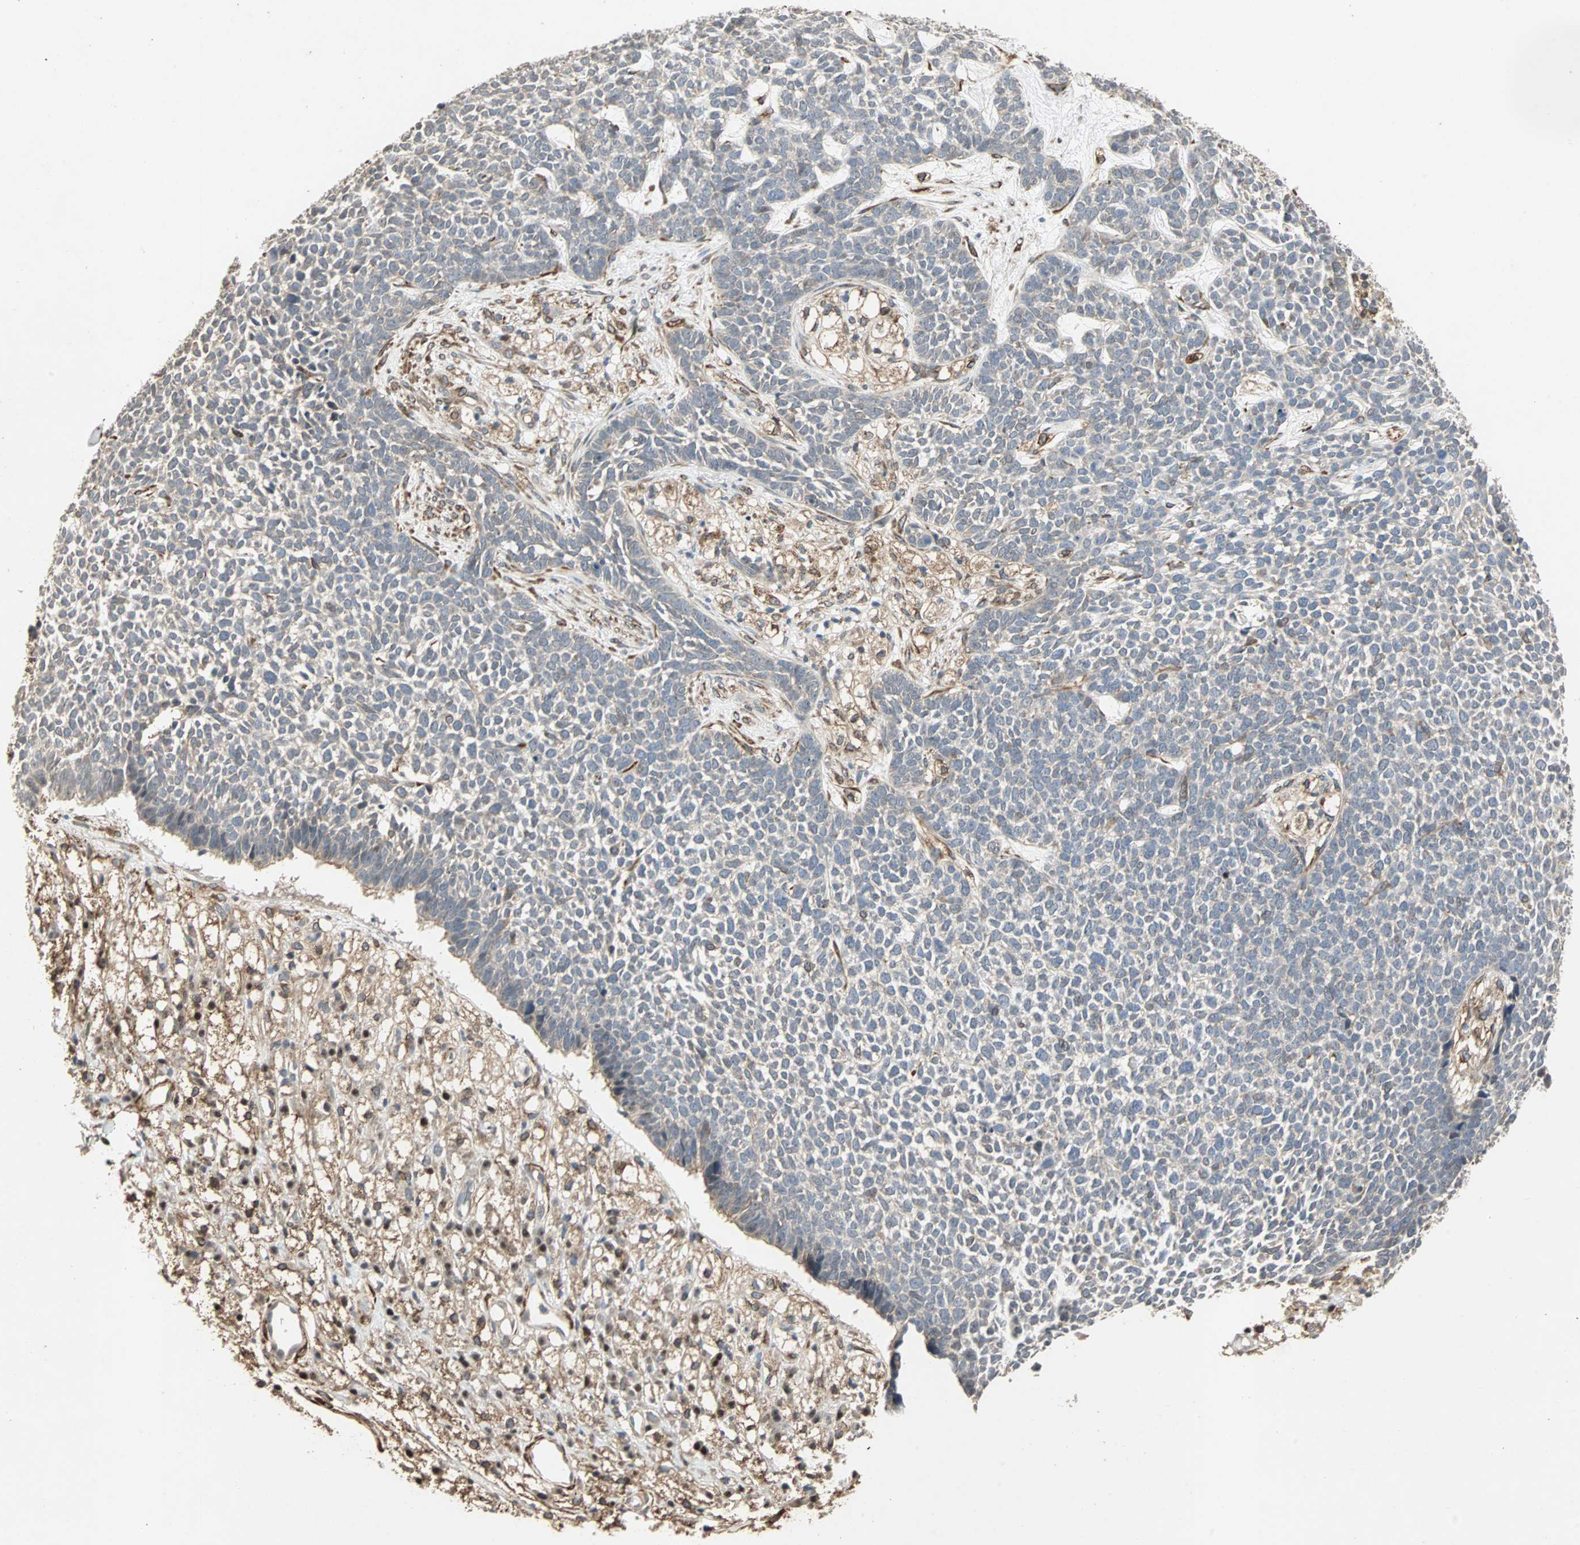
{"staining": {"intensity": "weak", "quantity": "<25%", "location": "cytoplasmic/membranous"}, "tissue": "skin cancer", "cell_type": "Tumor cells", "image_type": "cancer", "snomed": [{"axis": "morphology", "description": "Basal cell carcinoma"}, {"axis": "topography", "description": "Skin"}], "caption": "DAB immunohistochemical staining of human skin basal cell carcinoma reveals no significant staining in tumor cells. (DAB (3,3'-diaminobenzidine) IHC with hematoxylin counter stain).", "gene": "TRPV4", "patient": {"sex": "female", "age": 84}}